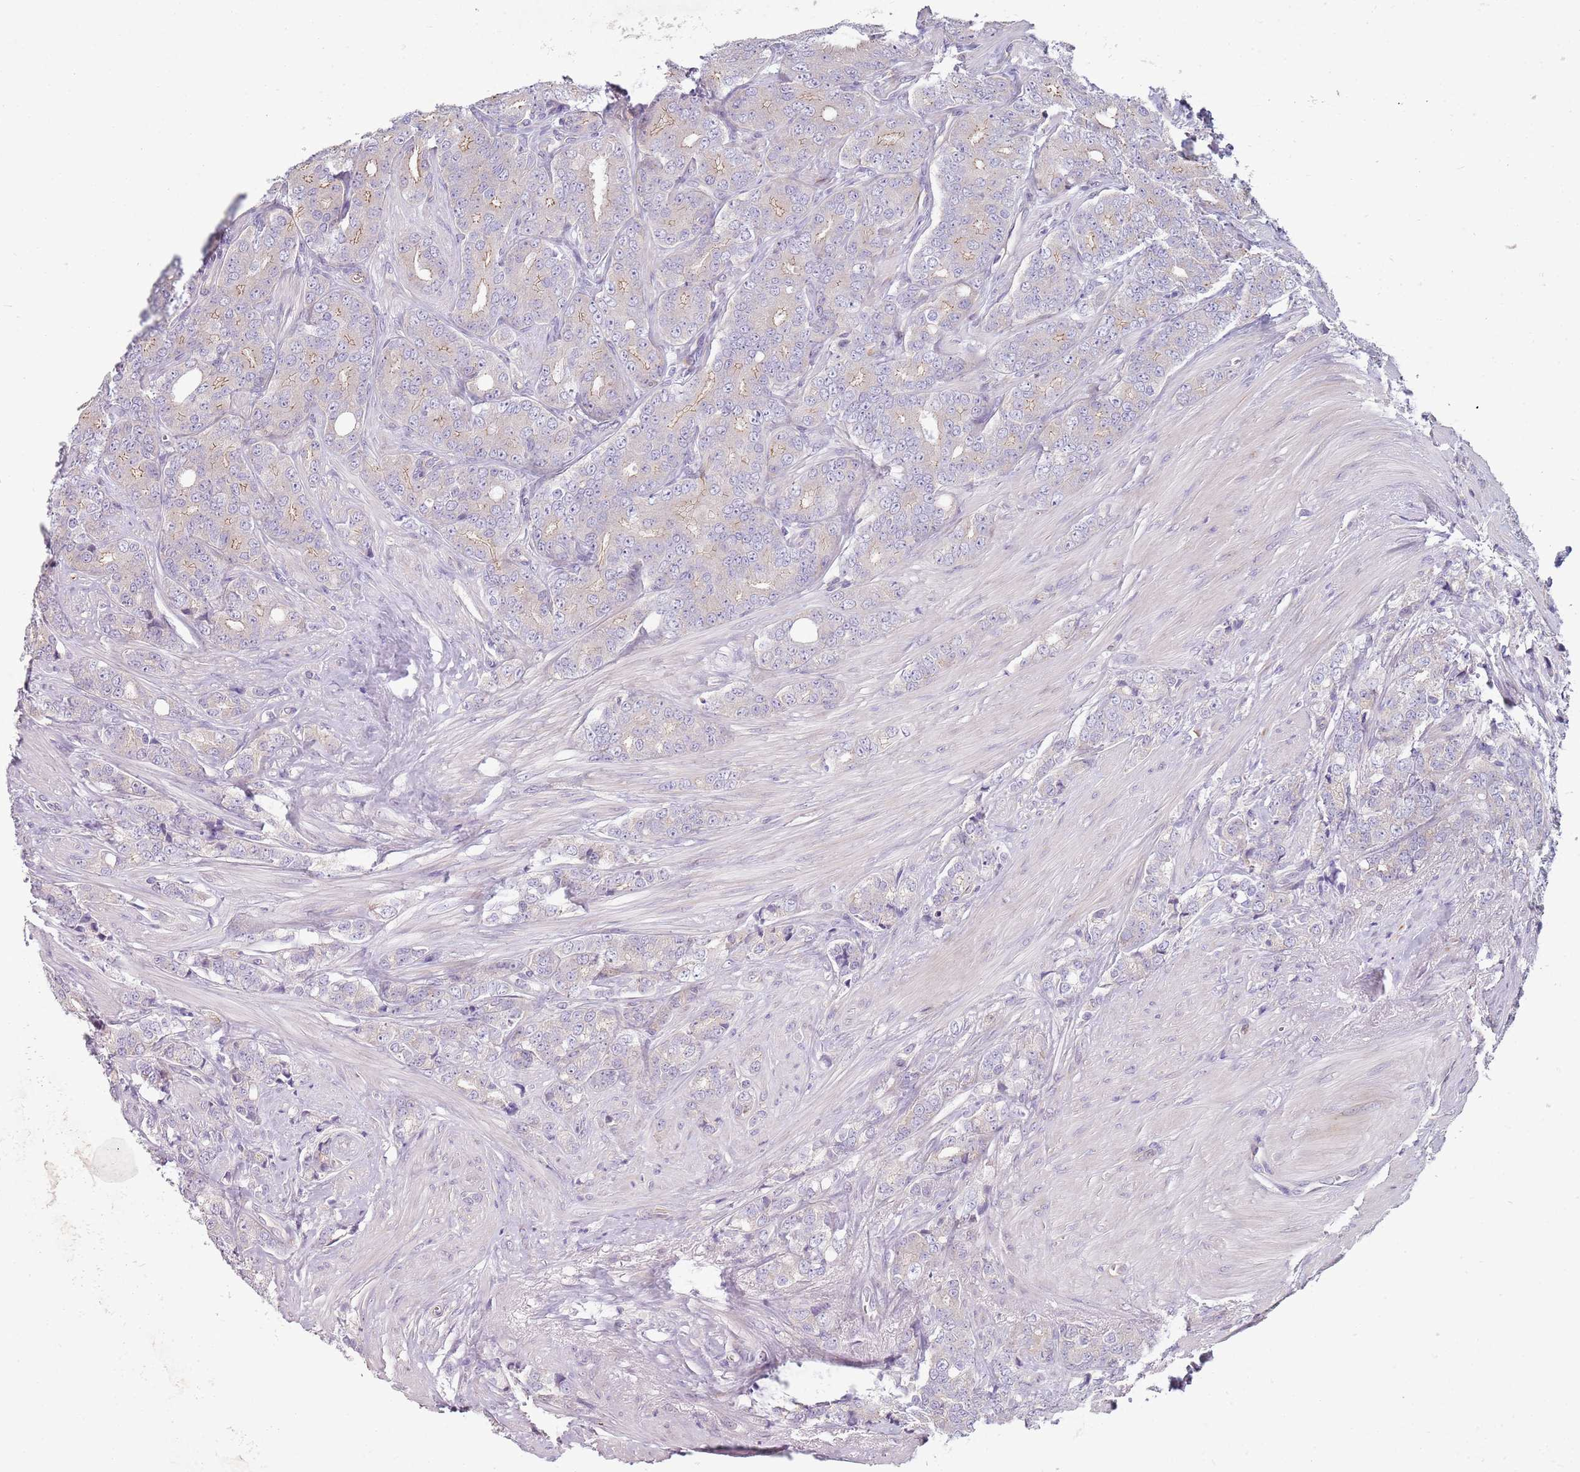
{"staining": {"intensity": "negative", "quantity": "none", "location": "none"}, "tissue": "prostate cancer", "cell_type": "Tumor cells", "image_type": "cancer", "snomed": [{"axis": "morphology", "description": "Adenocarcinoma, High grade"}, {"axis": "topography", "description": "Prostate"}], "caption": "The image displays no significant expression in tumor cells of prostate adenocarcinoma (high-grade).", "gene": "ZNF583", "patient": {"sex": "male", "age": 62}}